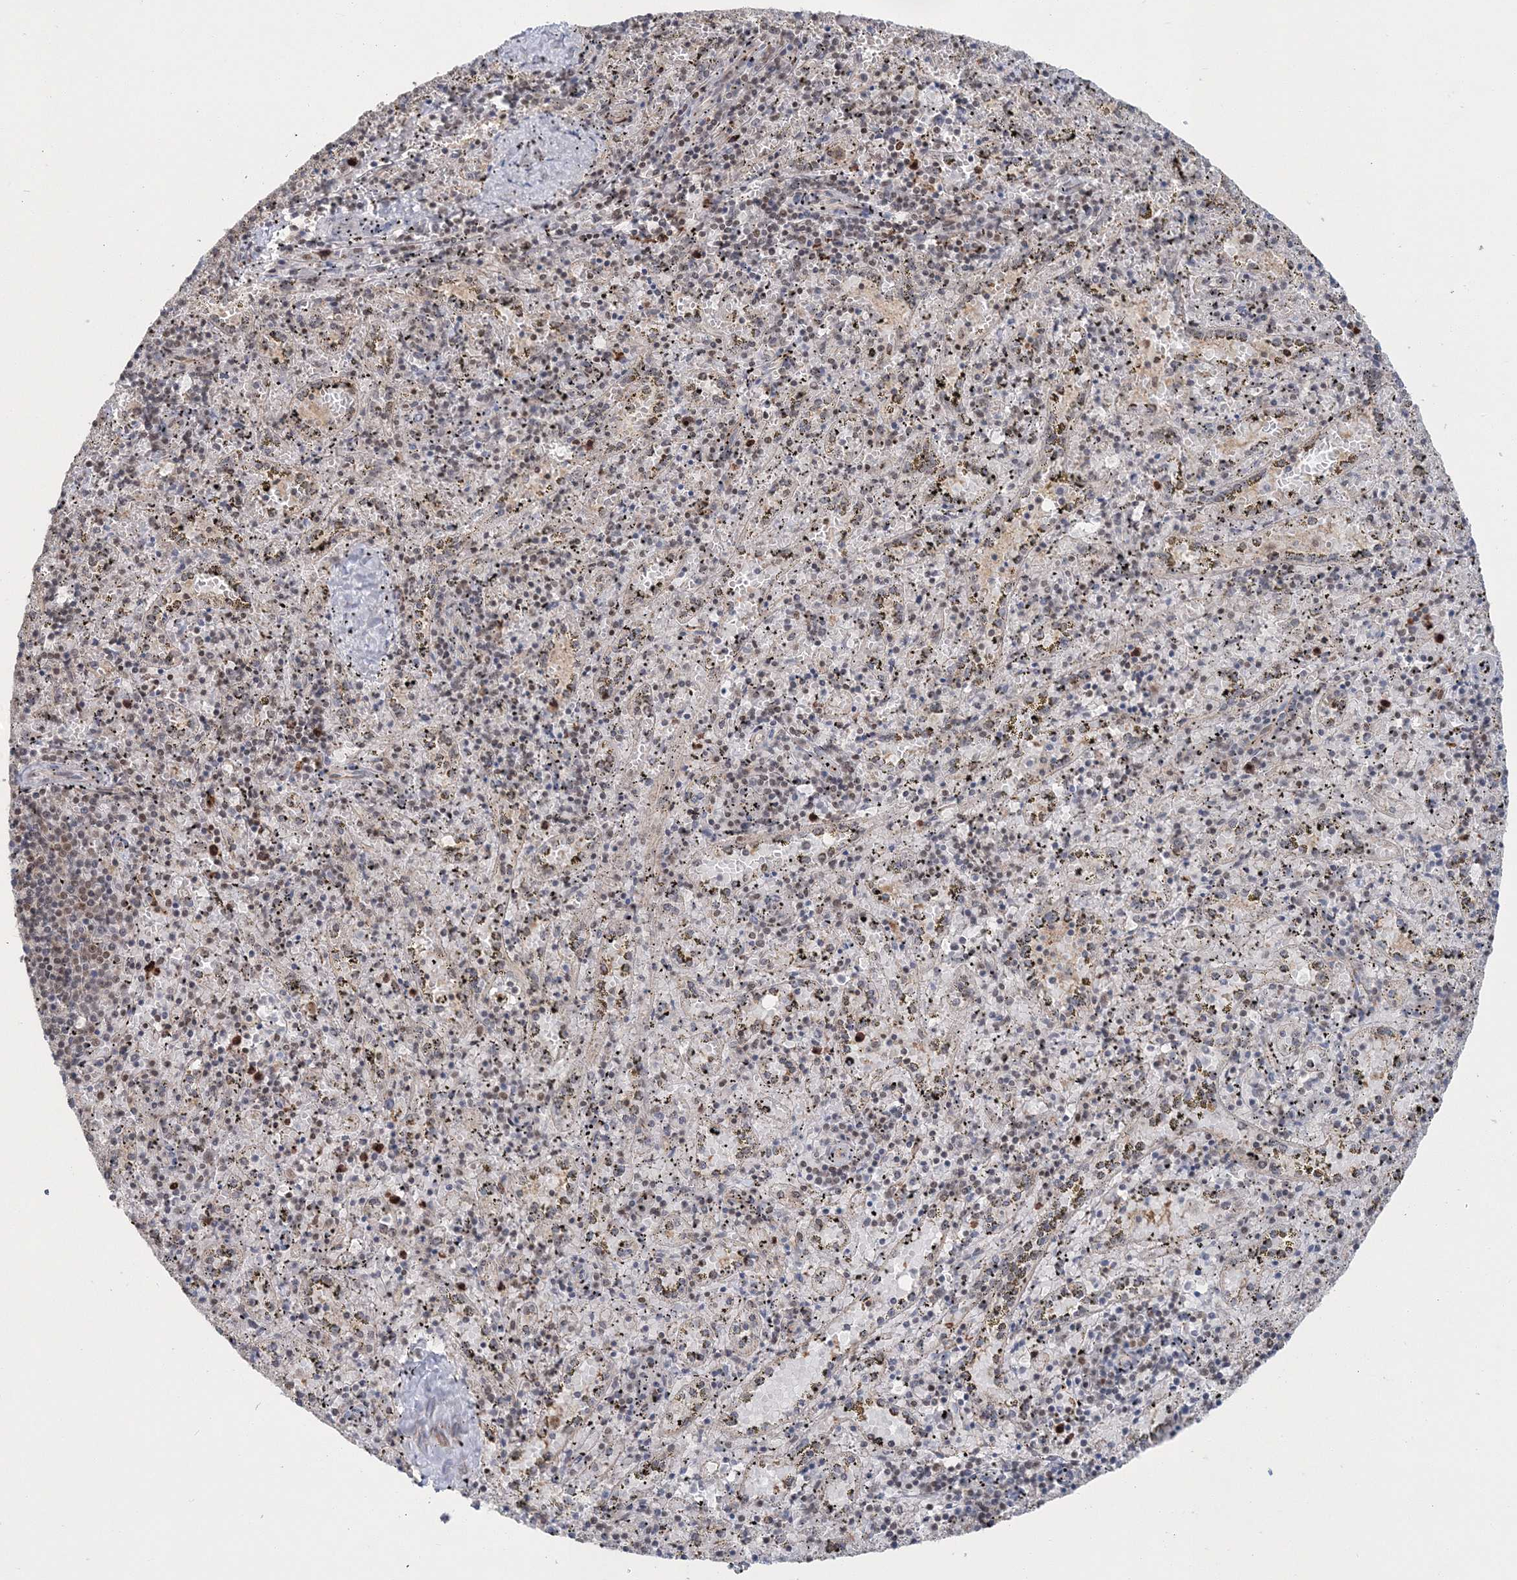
{"staining": {"intensity": "weak", "quantity": ">75%", "location": "nuclear"}, "tissue": "spleen", "cell_type": "Cells in red pulp", "image_type": "normal", "snomed": [{"axis": "morphology", "description": "Normal tissue, NOS"}, {"axis": "topography", "description": "Spleen"}], "caption": "Brown immunohistochemical staining in normal spleen shows weak nuclear expression in approximately >75% of cells in red pulp.", "gene": "PDS5A", "patient": {"sex": "male", "age": 11}}